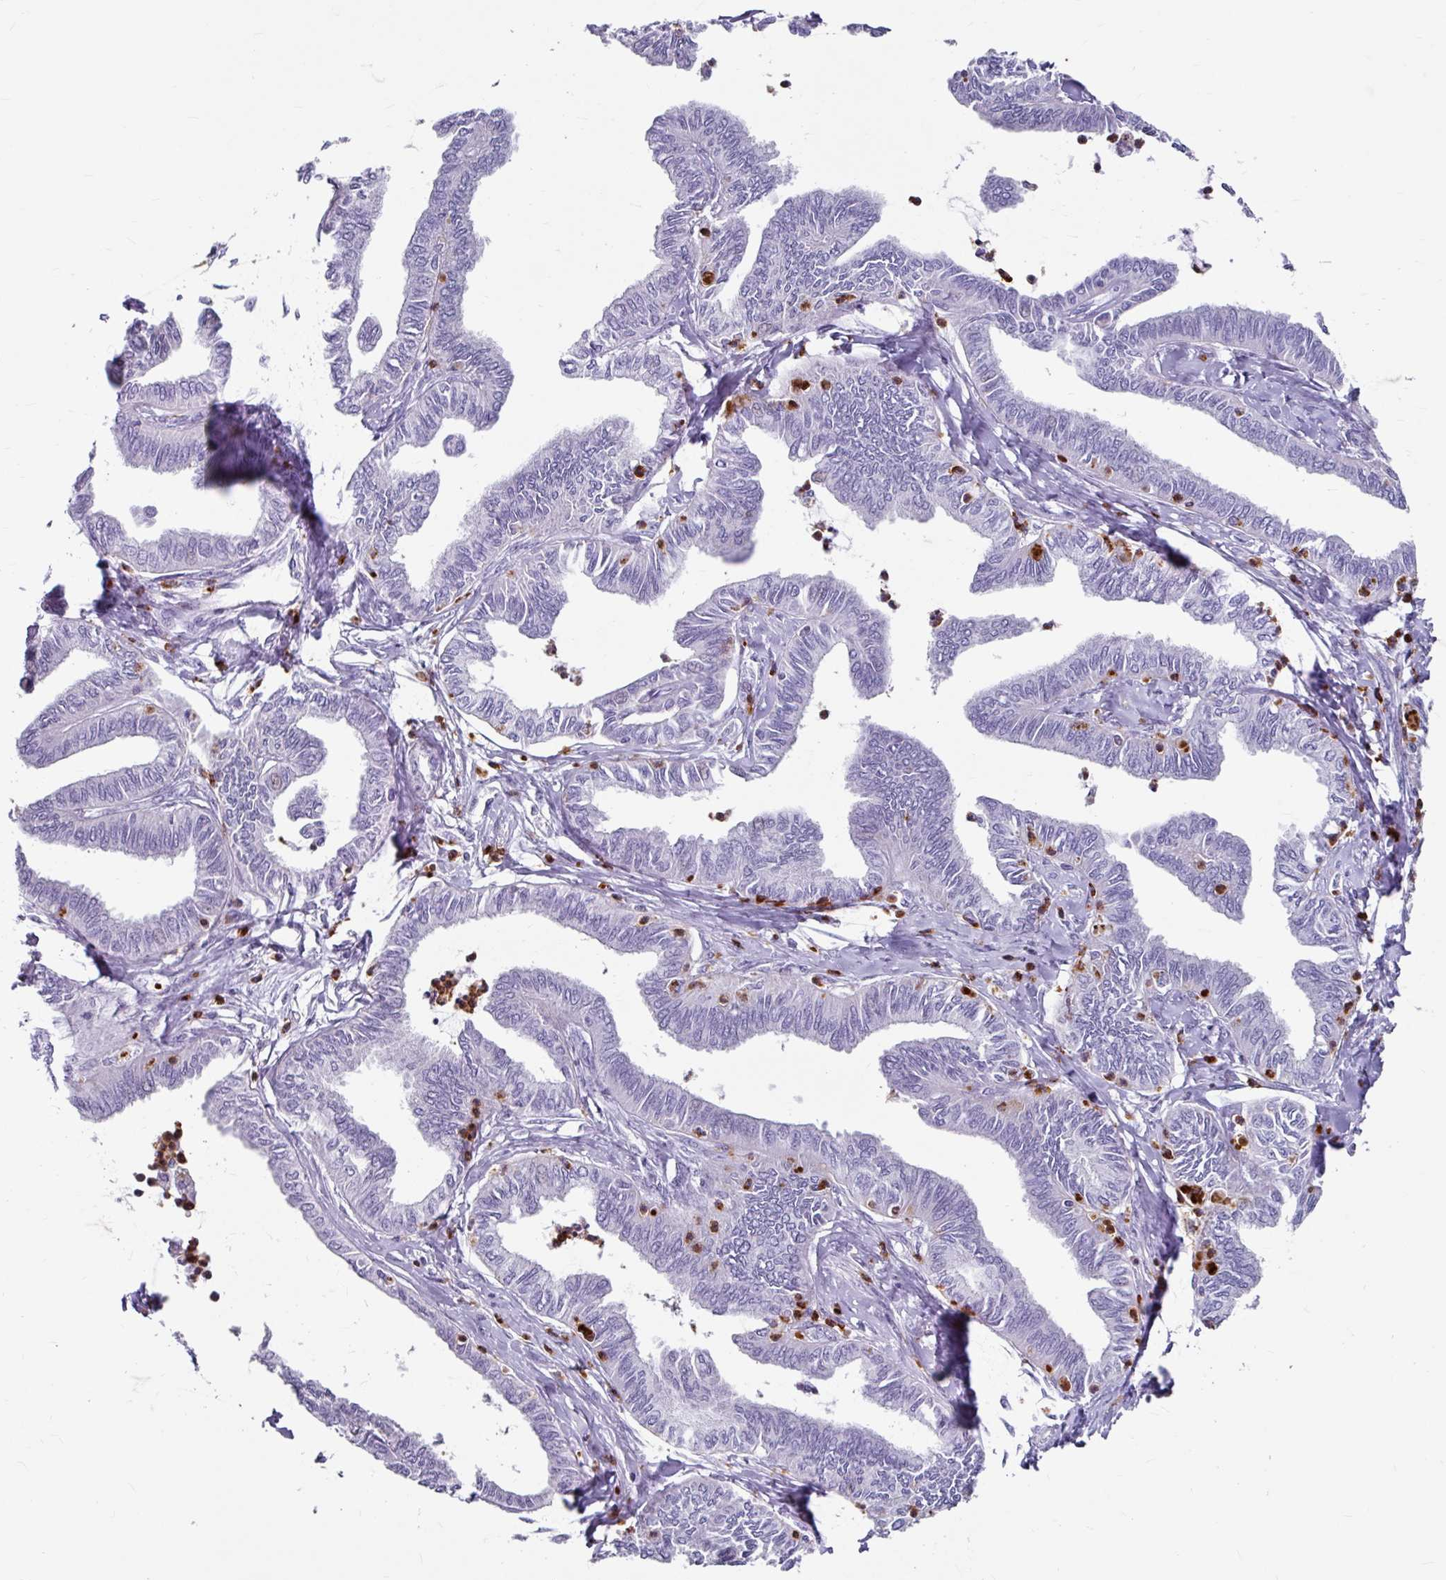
{"staining": {"intensity": "negative", "quantity": "none", "location": "none"}, "tissue": "ovarian cancer", "cell_type": "Tumor cells", "image_type": "cancer", "snomed": [{"axis": "morphology", "description": "Carcinoma, endometroid"}, {"axis": "topography", "description": "Ovary"}], "caption": "Photomicrograph shows no protein positivity in tumor cells of ovarian cancer tissue. (Stains: DAB (3,3'-diaminobenzidine) immunohistochemistry with hematoxylin counter stain, Microscopy: brightfield microscopy at high magnification).", "gene": "ANKRD1", "patient": {"sex": "female", "age": 70}}